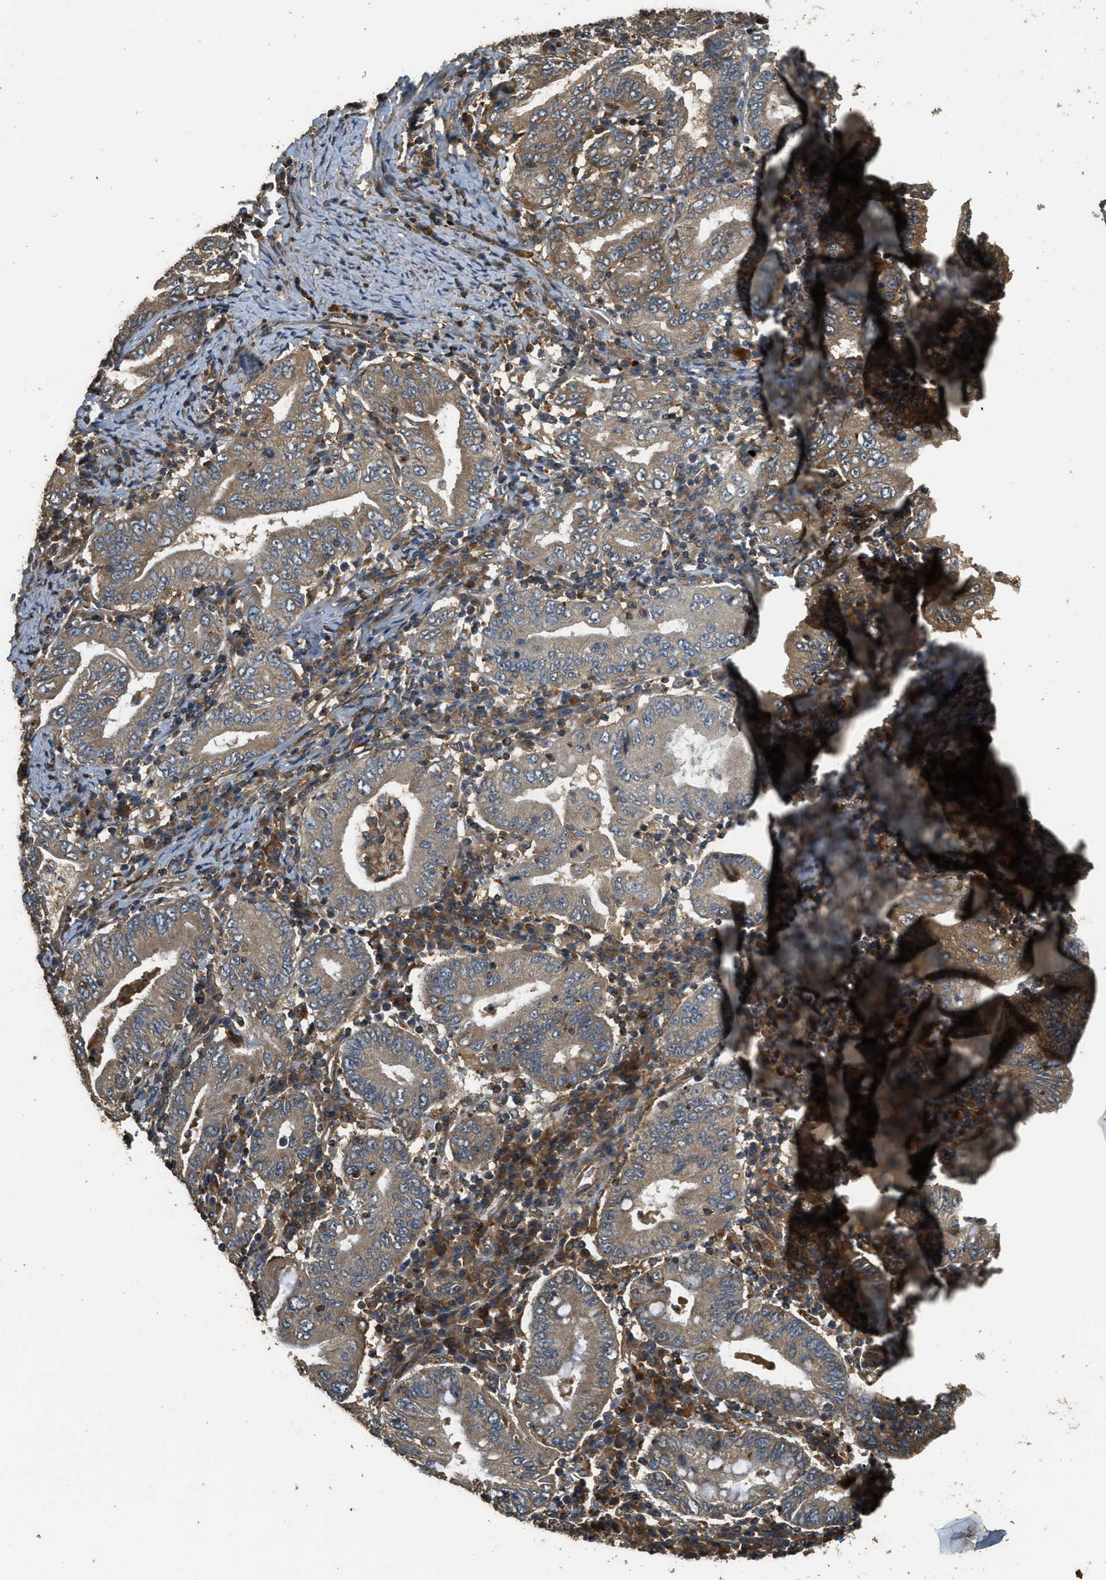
{"staining": {"intensity": "moderate", "quantity": ">75%", "location": "cytoplasmic/membranous"}, "tissue": "stomach cancer", "cell_type": "Tumor cells", "image_type": "cancer", "snomed": [{"axis": "morphology", "description": "Normal tissue, NOS"}, {"axis": "morphology", "description": "Adenocarcinoma, NOS"}, {"axis": "topography", "description": "Esophagus"}, {"axis": "topography", "description": "Stomach, upper"}, {"axis": "topography", "description": "Peripheral nerve tissue"}], "caption": "Immunohistochemistry image of neoplastic tissue: human stomach adenocarcinoma stained using immunohistochemistry displays medium levels of moderate protein expression localized specifically in the cytoplasmic/membranous of tumor cells, appearing as a cytoplasmic/membranous brown color.", "gene": "PPP6R3", "patient": {"sex": "male", "age": 62}}